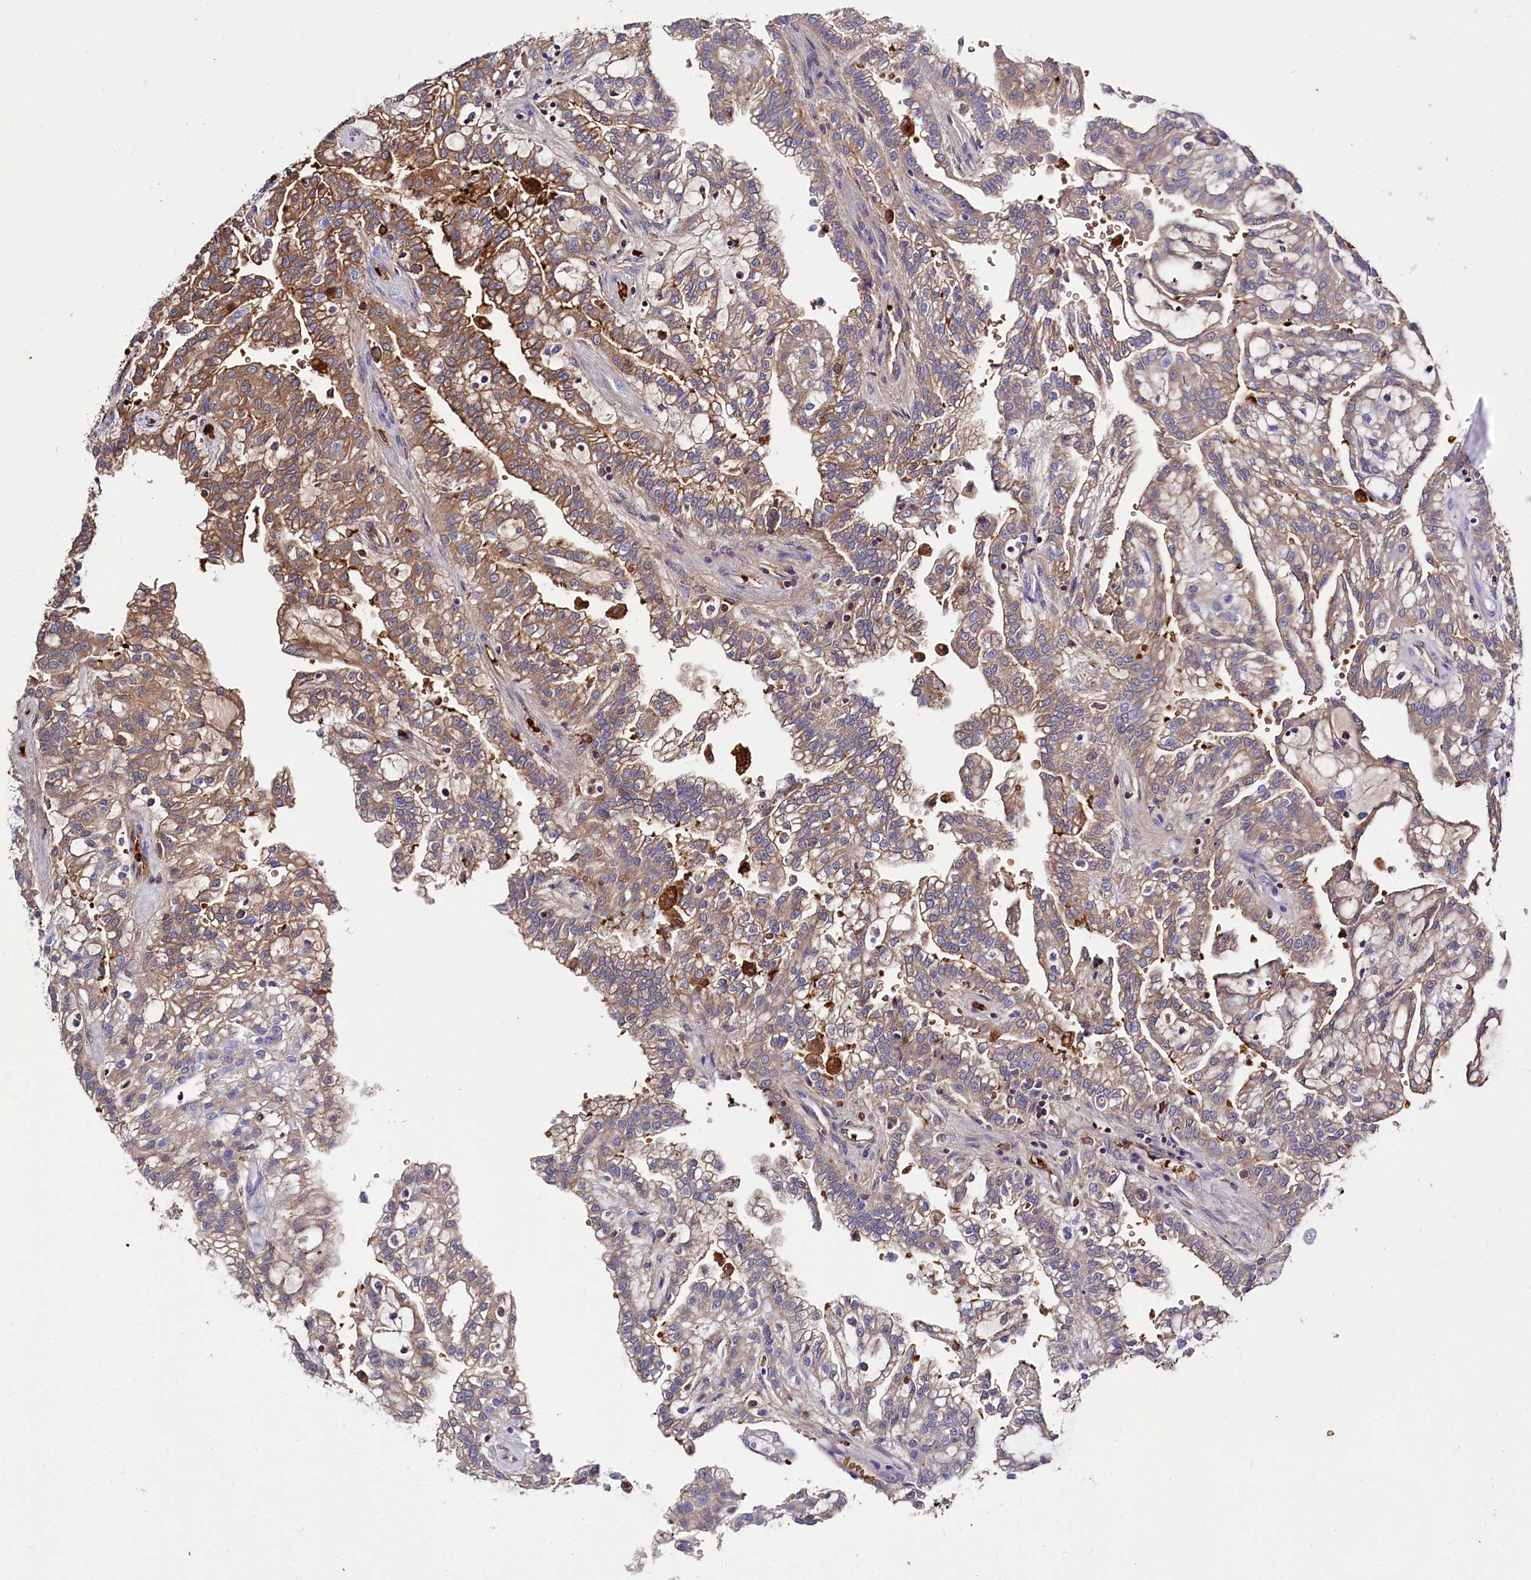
{"staining": {"intensity": "moderate", "quantity": "25%-75%", "location": "cytoplasmic/membranous"}, "tissue": "renal cancer", "cell_type": "Tumor cells", "image_type": "cancer", "snomed": [{"axis": "morphology", "description": "Adenocarcinoma, NOS"}, {"axis": "topography", "description": "Kidney"}], "caption": "The histopathology image demonstrates a brown stain indicating the presence of a protein in the cytoplasmic/membranous of tumor cells in renal cancer.", "gene": "RPUSD3", "patient": {"sex": "male", "age": 63}}